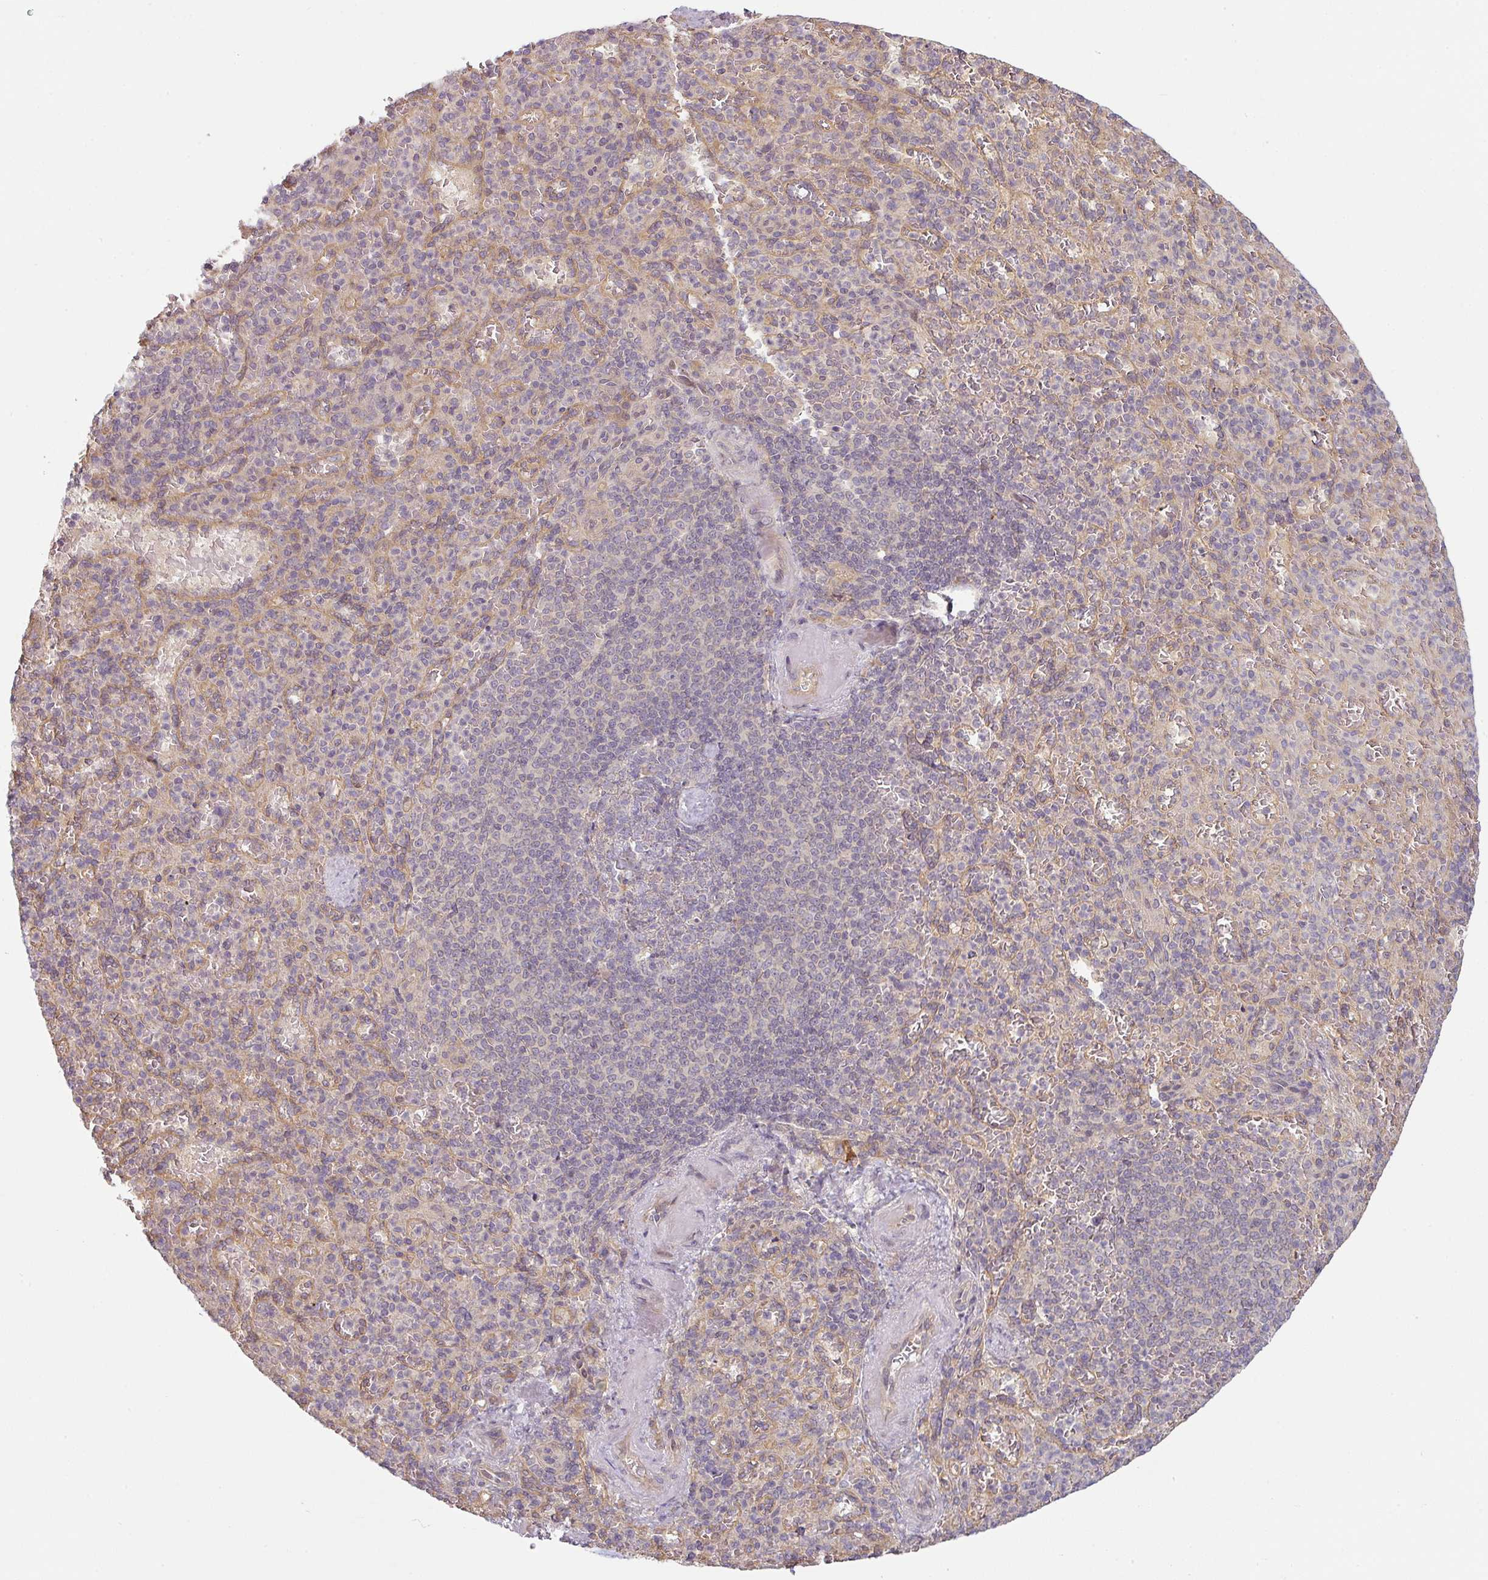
{"staining": {"intensity": "negative", "quantity": "none", "location": "none"}, "tissue": "spleen", "cell_type": "Cells in red pulp", "image_type": "normal", "snomed": [{"axis": "morphology", "description": "Normal tissue, NOS"}, {"axis": "topography", "description": "Spleen"}], "caption": "IHC photomicrograph of benign spleen: spleen stained with DAB (3,3'-diaminobenzidine) displays no significant protein expression in cells in red pulp. (DAB (3,3'-diaminobenzidine) immunohistochemistry visualized using brightfield microscopy, high magnification).", "gene": "RNF31", "patient": {"sex": "female", "age": 74}}